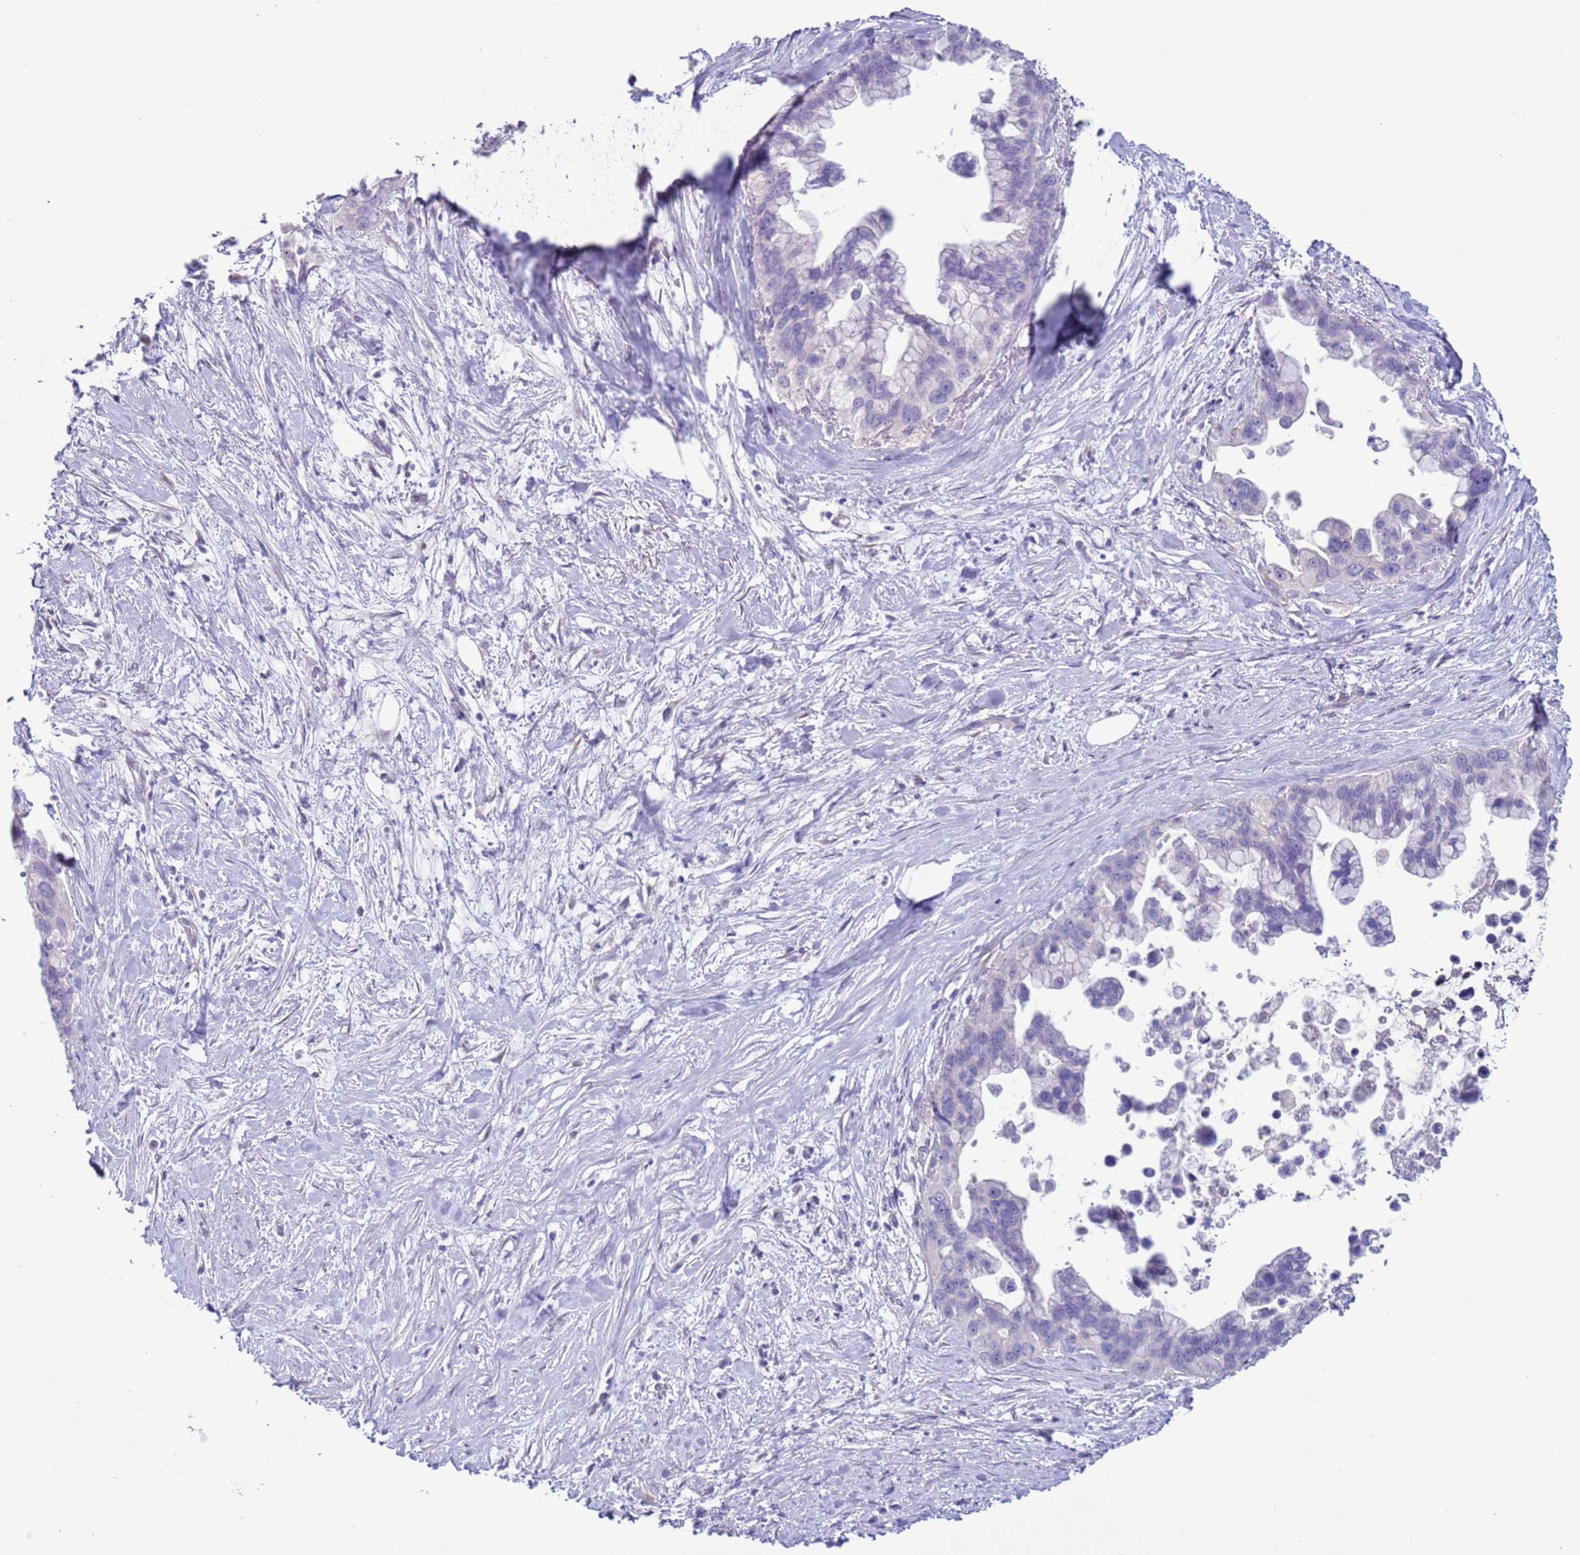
{"staining": {"intensity": "negative", "quantity": "none", "location": "none"}, "tissue": "pancreatic cancer", "cell_type": "Tumor cells", "image_type": "cancer", "snomed": [{"axis": "morphology", "description": "Adenocarcinoma, NOS"}, {"axis": "topography", "description": "Pancreas"}], "caption": "IHC image of neoplastic tissue: adenocarcinoma (pancreatic) stained with DAB (3,3'-diaminobenzidine) shows no significant protein staining in tumor cells.", "gene": "NPAP1", "patient": {"sex": "female", "age": 83}}